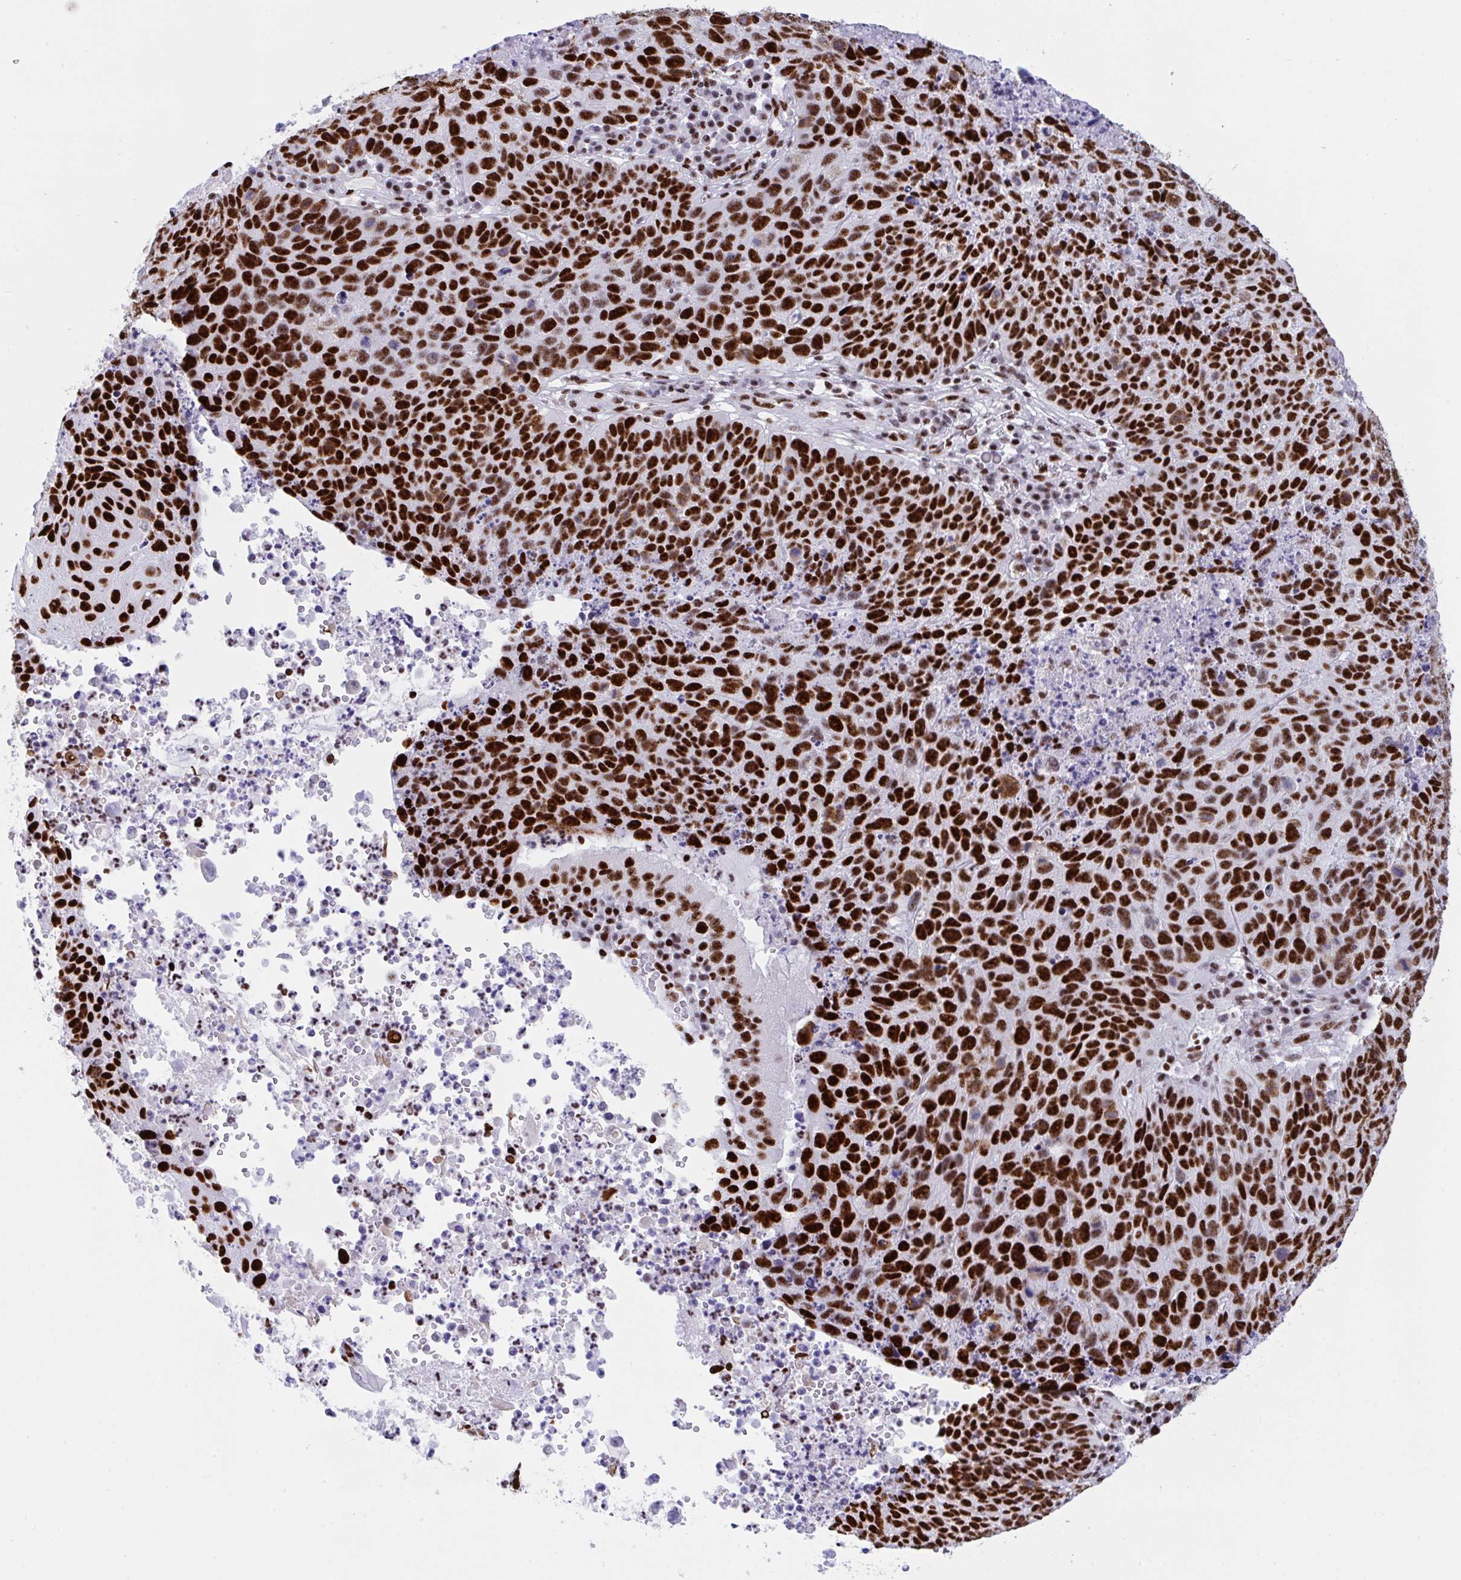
{"staining": {"intensity": "strong", "quantity": ">75%", "location": "nuclear"}, "tissue": "lung cancer", "cell_type": "Tumor cells", "image_type": "cancer", "snomed": [{"axis": "morphology", "description": "Squamous cell carcinoma, NOS"}, {"axis": "topography", "description": "Lung"}], "caption": "This is a micrograph of immunohistochemistry staining of lung cancer, which shows strong expression in the nuclear of tumor cells.", "gene": "IKZF2", "patient": {"sex": "male", "age": 63}}